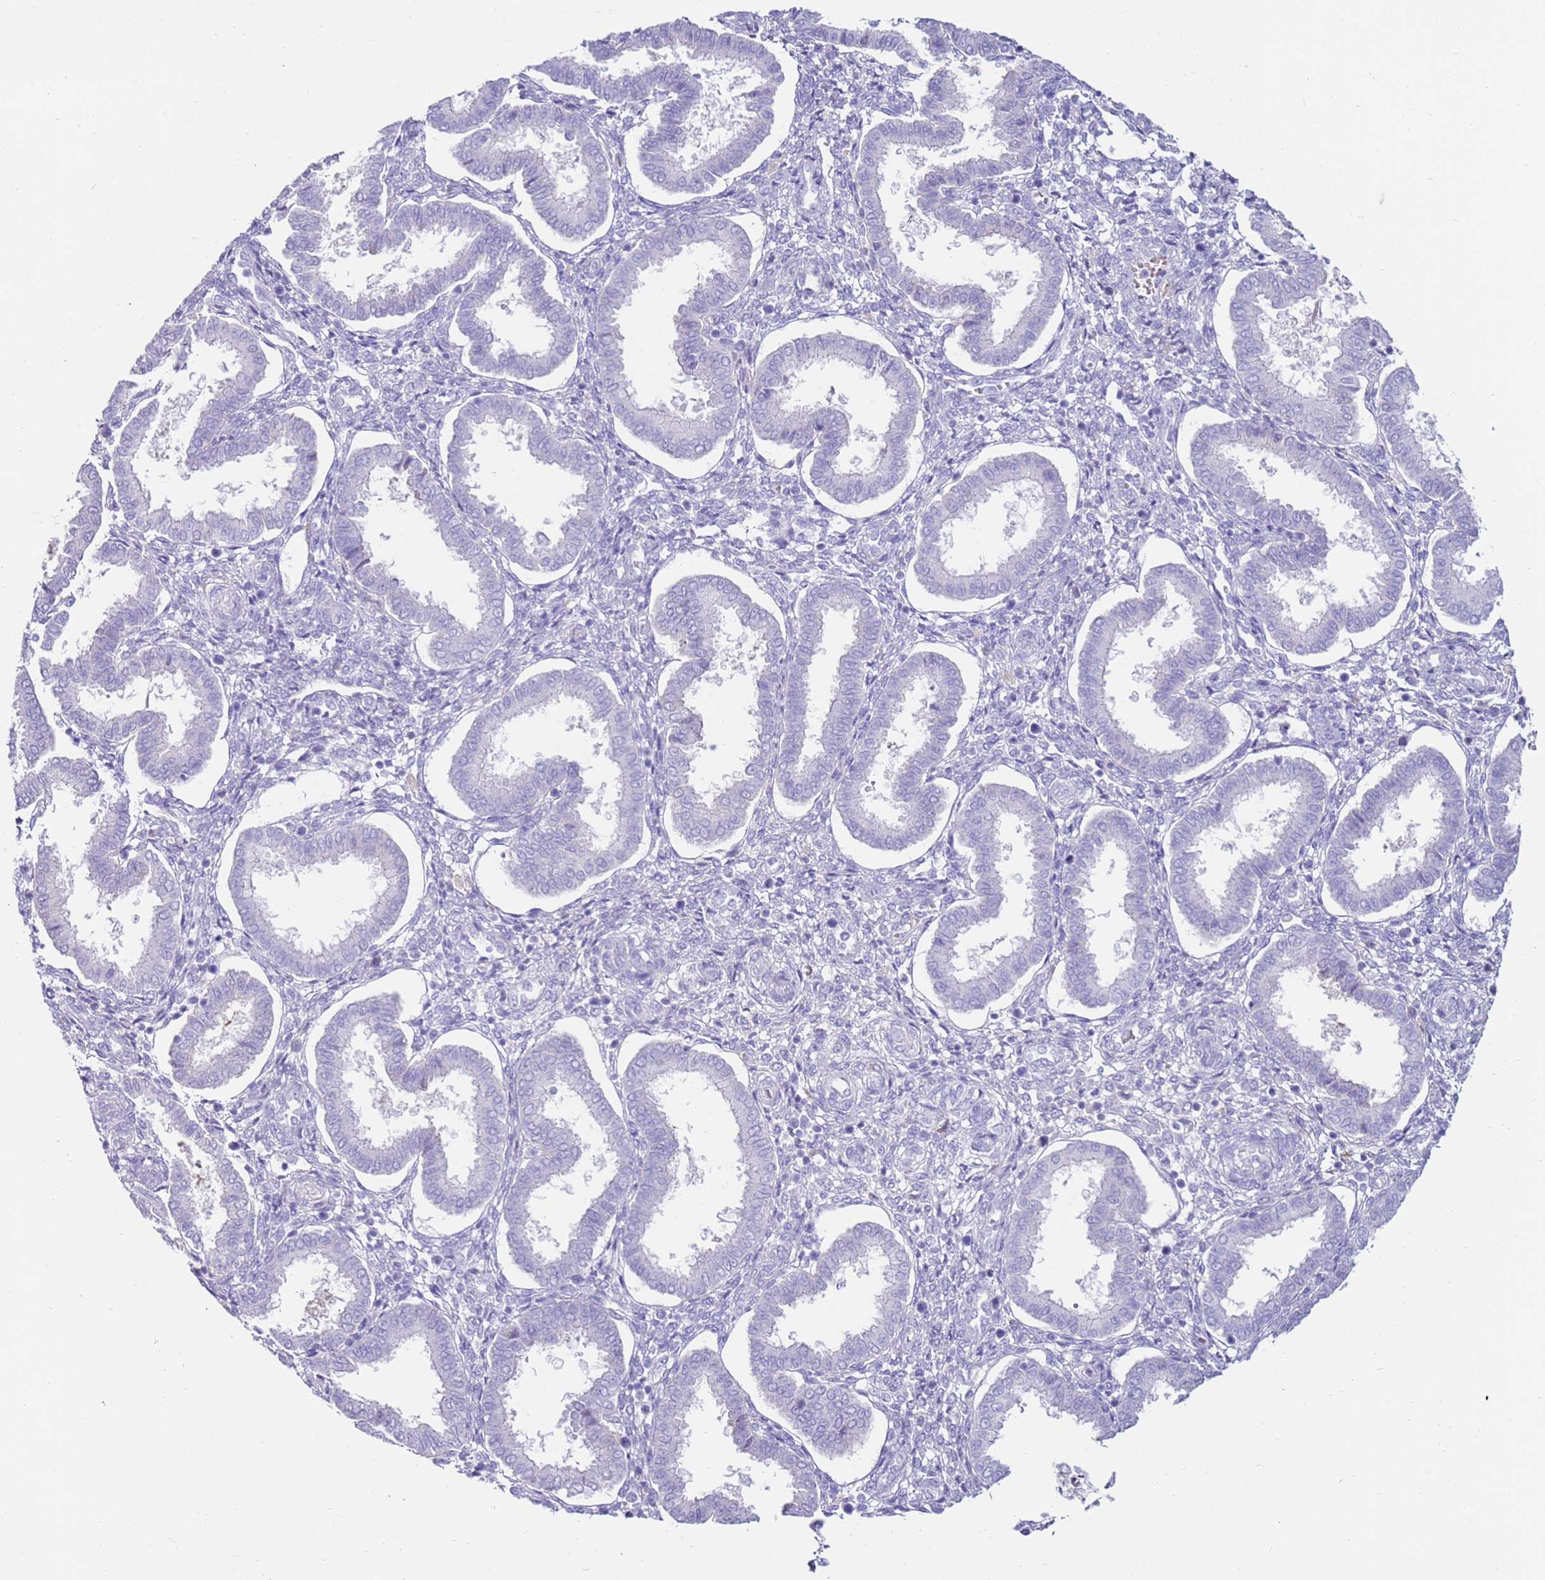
{"staining": {"intensity": "negative", "quantity": "none", "location": "none"}, "tissue": "endometrium", "cell_type": "Cells in endometrial stroma", "image_type": "normal", "snomed": [{"axis": "morphology", "description": "Normal tissue, NOS"}, {"axis": "topography", "description": "Endometrium"}], "caption": "IHC of benign human endometrium shows no staining in cells in endometrial stroma.", "gene": "EVPLL", "patient": {"sex": "female", "age": 24}}